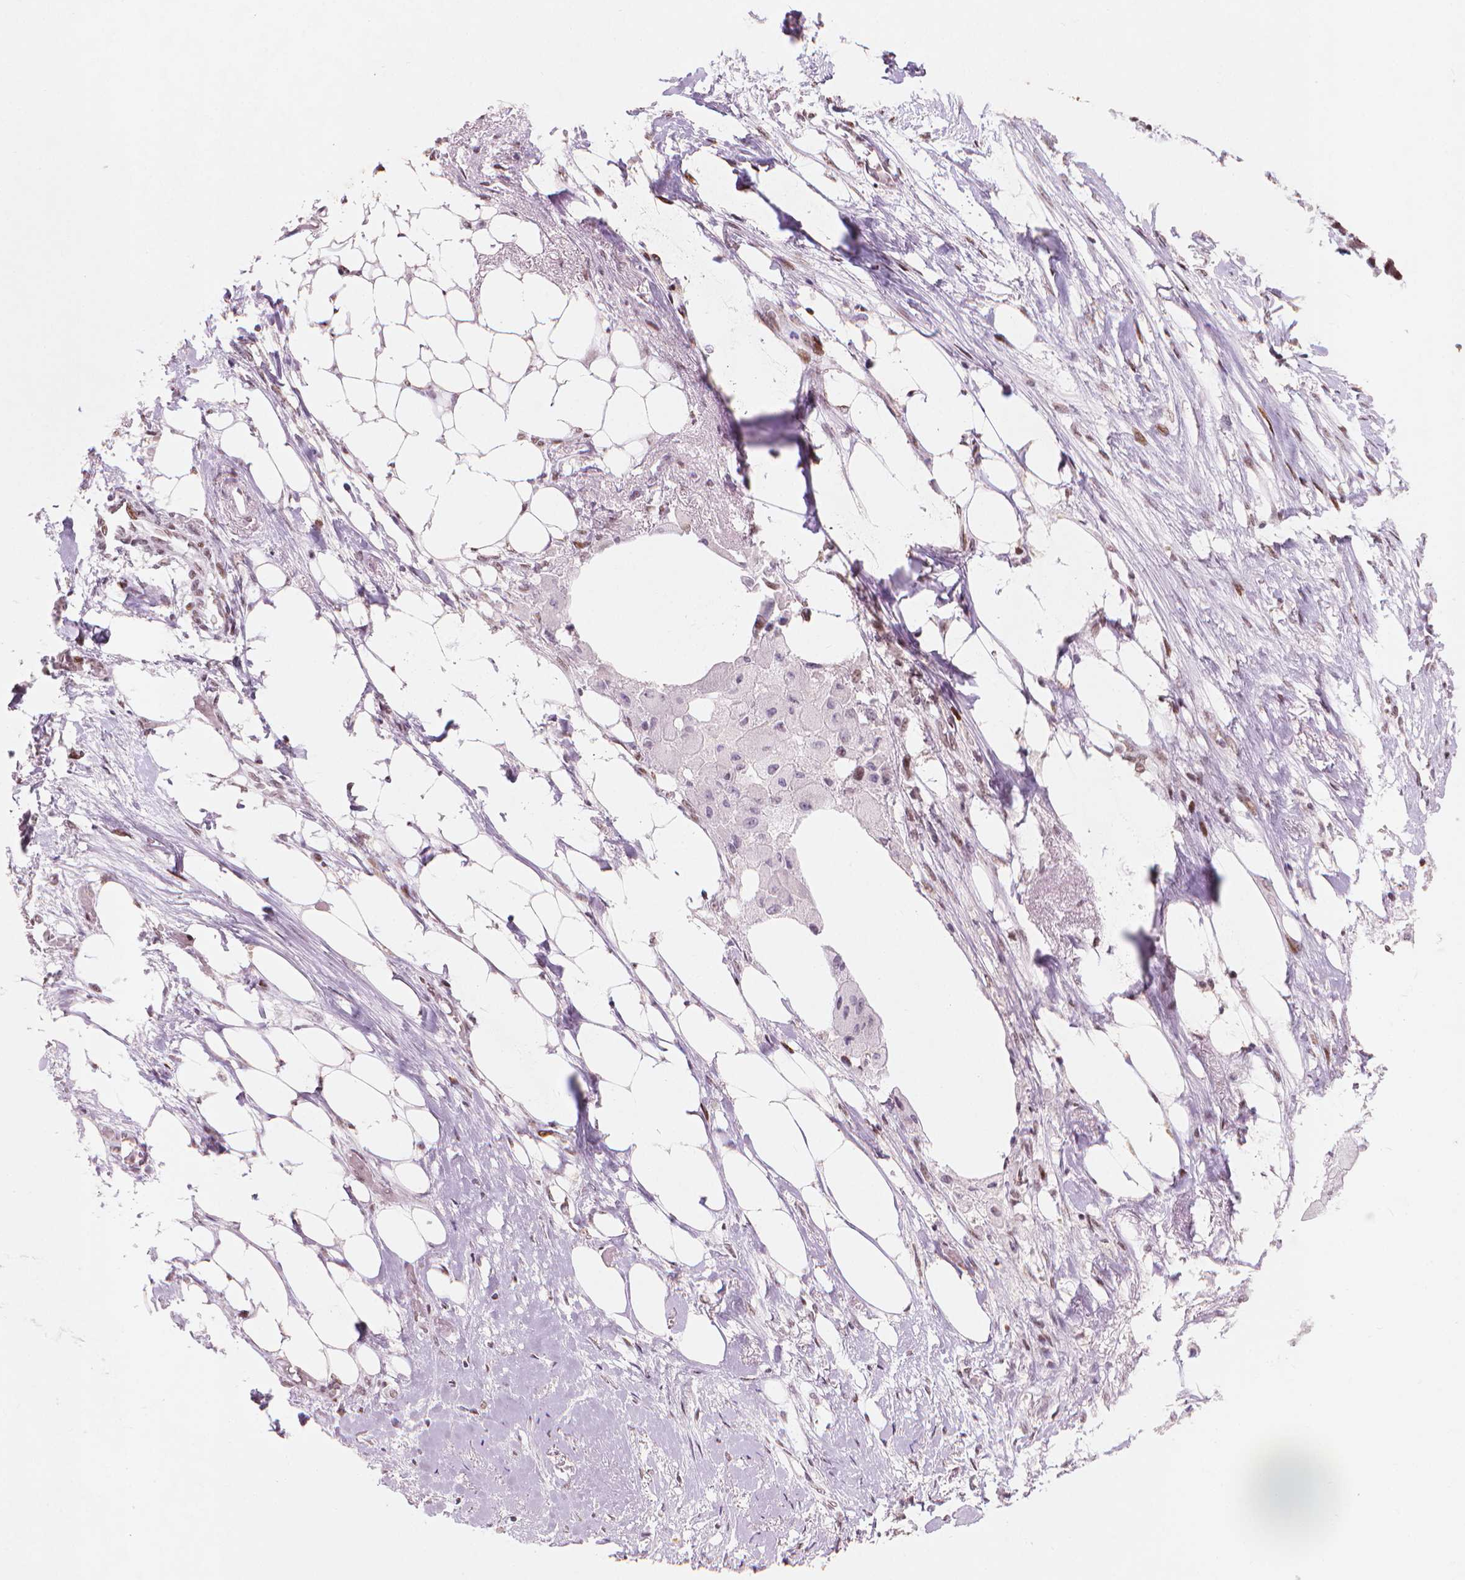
{"staining": {"intensity": "weak", "quantity": "25%-75%", "location": "nuclear"}, "tissue": "ovarian cancer", "cell_type": "Tumor cells", "image_type": "cancer", "snomed": [{"axis": "morphology", "description": "Cystadenocarcinoma, serous, NOS"}, {"axis": "topography", "description": "Ovary"}], "caption": "Protein staining by immunohistochemistry (IHC) reveals weak nuclear positivity in about 25%-75% of tumor cells in ovarian serous cystadenocarcinoma. The staining is performed using DAB brown chromogen to label protein expression. The nuclei are counter-stained blue using hematoxylin.", "gene": "HES7", "patient": {"sex": "female", "age": 69}}